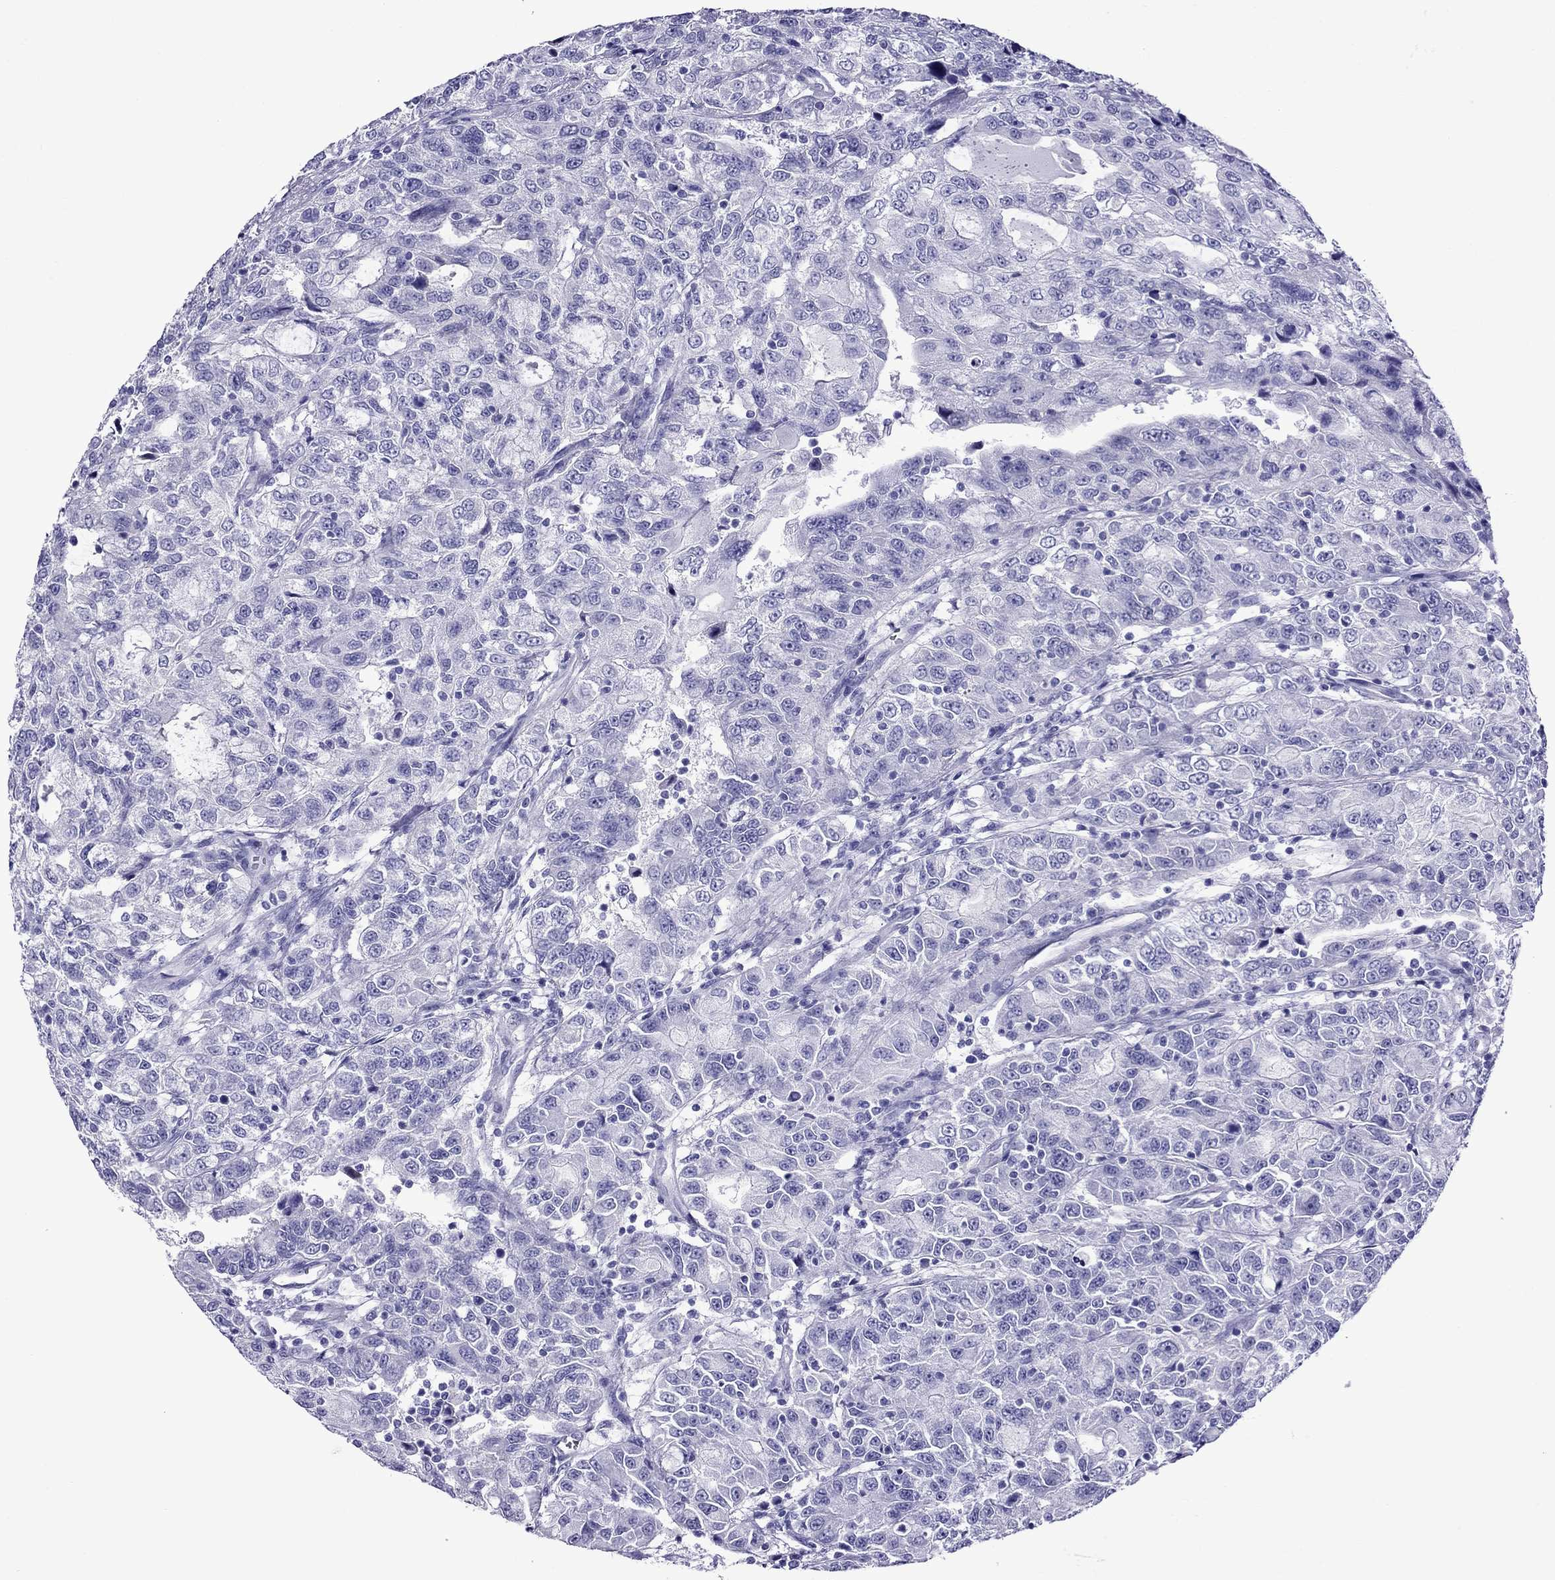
{"staining": {"intensity": "negative", "quantity": "none", "location": "none"}, "tissue": "urothelial cancer", "cell_type": "Tumor cells", "image_type": "cancer", "snomed": [{"axis": "morphology", "description": "Urothelial carcinoma, NOS"}, {"axis": "morphology", "description": "Urothelial carcinoma, High grade"}, {"axis": "topography", "description": "Urinary bladder"}], "caption": "Tumor cells show no significant protein staining in urothelial cancer.", "gene": "CRYBA1", "patient": {"sex": "female", "age": 73}}